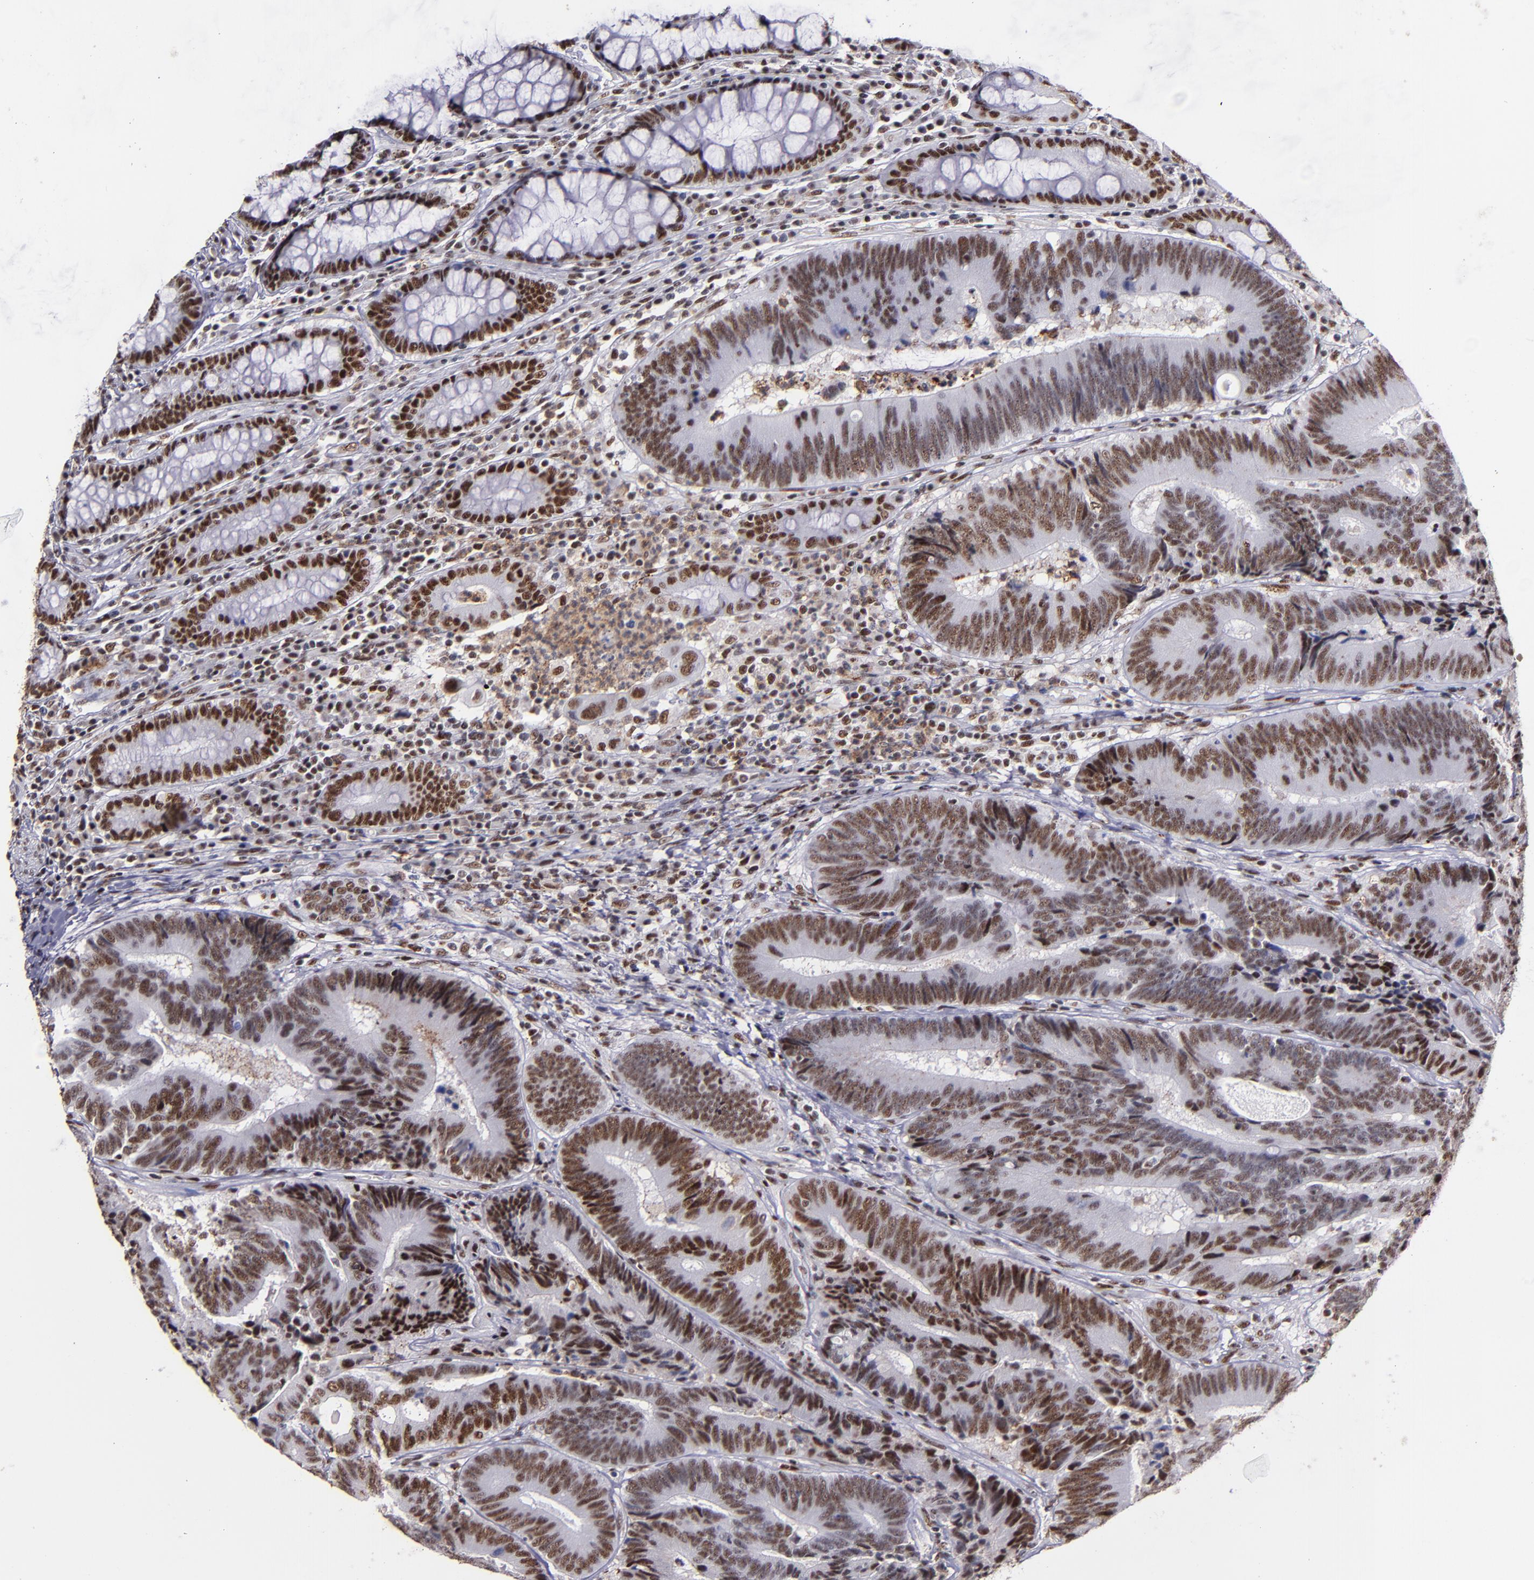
{"staining": {"intensity": "moderate", "quantity": ">75%", "location": "nuclear"}, "tissue": "colorectal cancer", "cell_type": "Tumor cells", "image_type": "cancer", "snomed": [{"axis": "morphology", "description": "Normal tissue, NOS"}, {"axis": "morphology", "description": "Adenocarcinoma, NOS"}, {"axis": "topography", "description": "Colon"}], "caption": "Immunohistochemistry (IHC) of colorectal cancer (adenocarcinoma) reveals medium levels of moderate nuclear positivity in about >75% of tumor cells.", "gene": "PPP4R3A", "patient": {"sex": "female", "age": 78}}